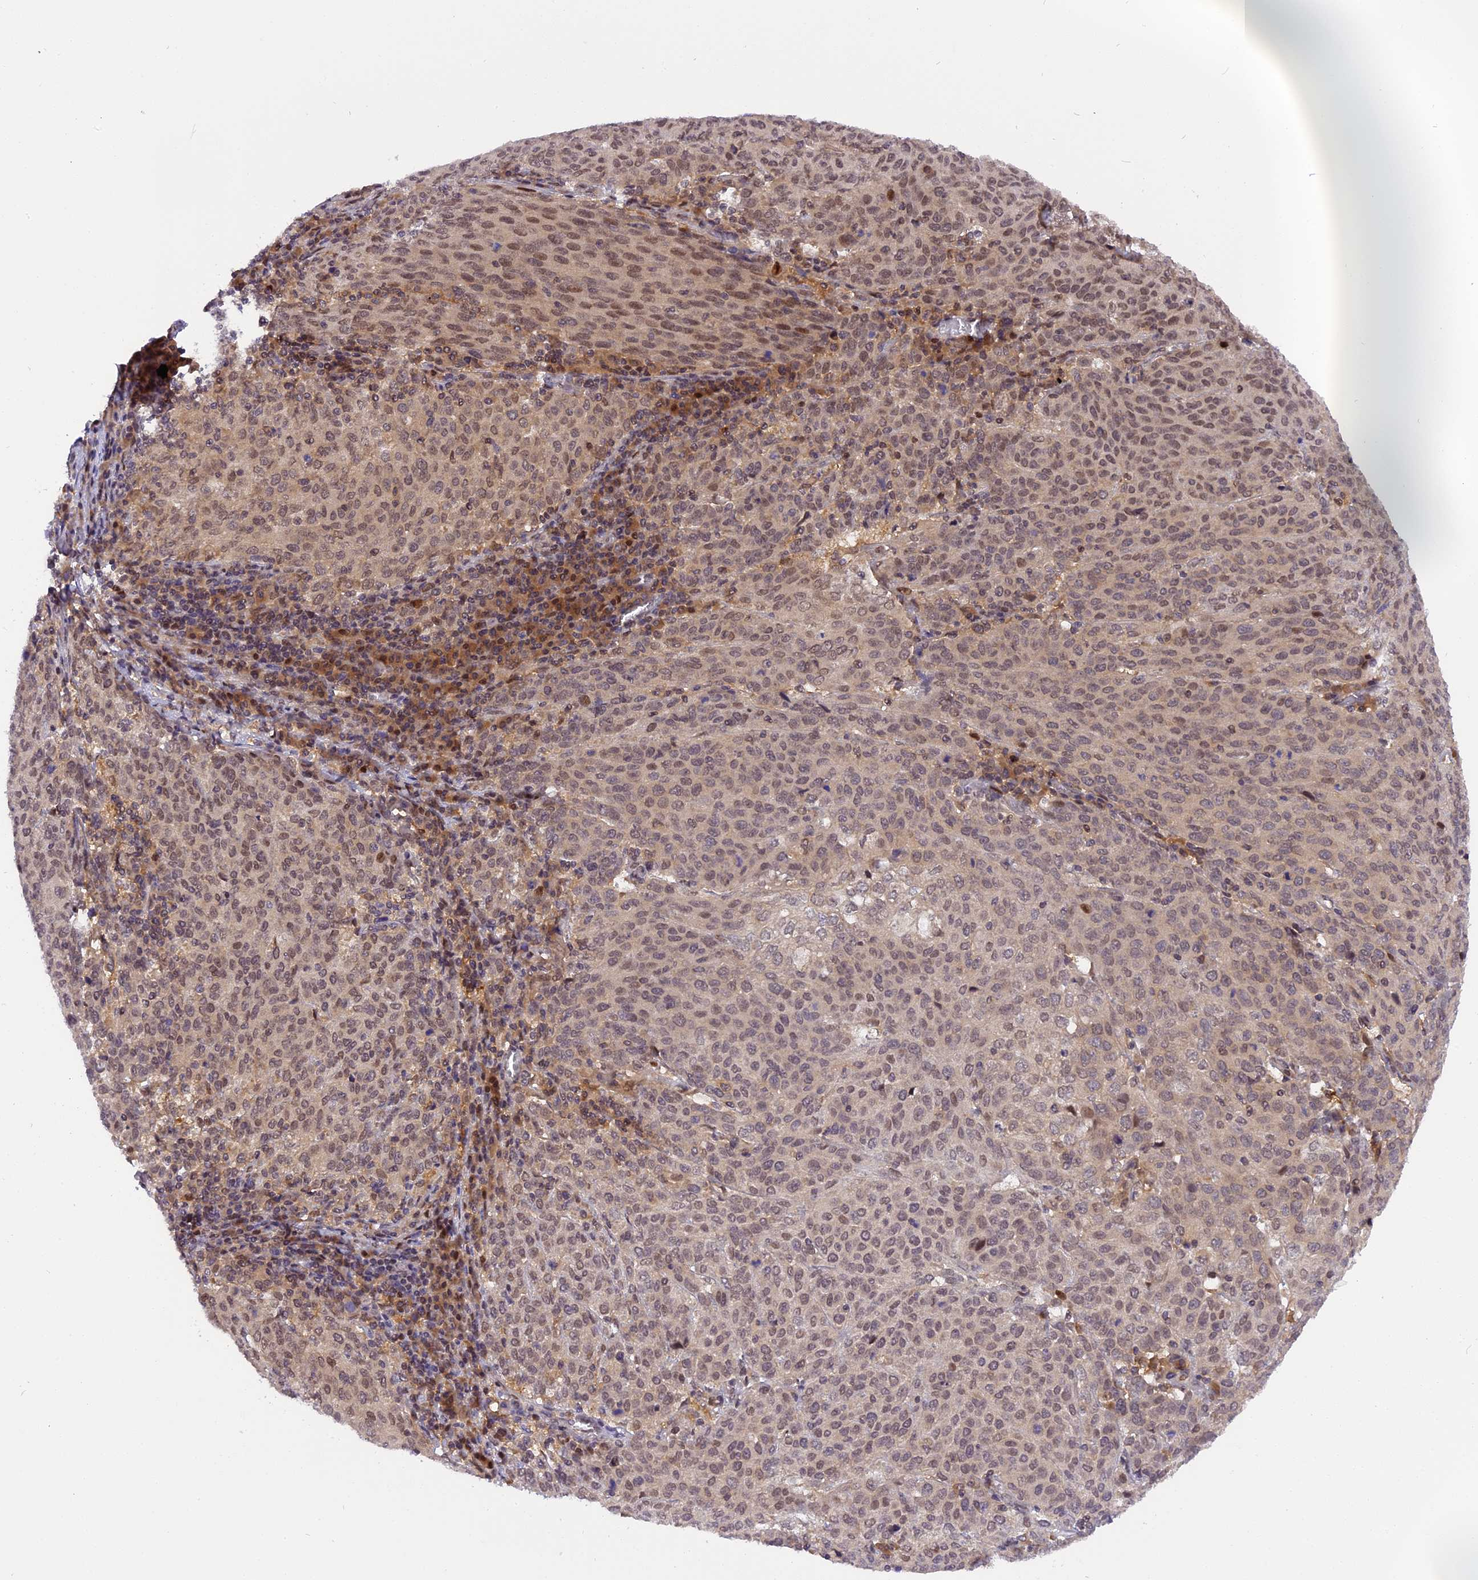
{"staining": {"intensity": "moderate", "quantity": ">75%", "location": "nuclear"}, "tissue": "cervical cancer", "cell_type": "Tumor cells", "image_type": "cancer", "snomed": [{"axis": "morphology", "description": "Squamous cell carcinoma, NOS"}, {"axis": "topography", "description": "Cervix"}], "caption": "Human cervical cancer (squamous cell carcinoma) stained with a protein marker reveals moderate staining in tumor cells.", "gene": "RABGGTA", "patient": {"sex": "female", "age": 46}}